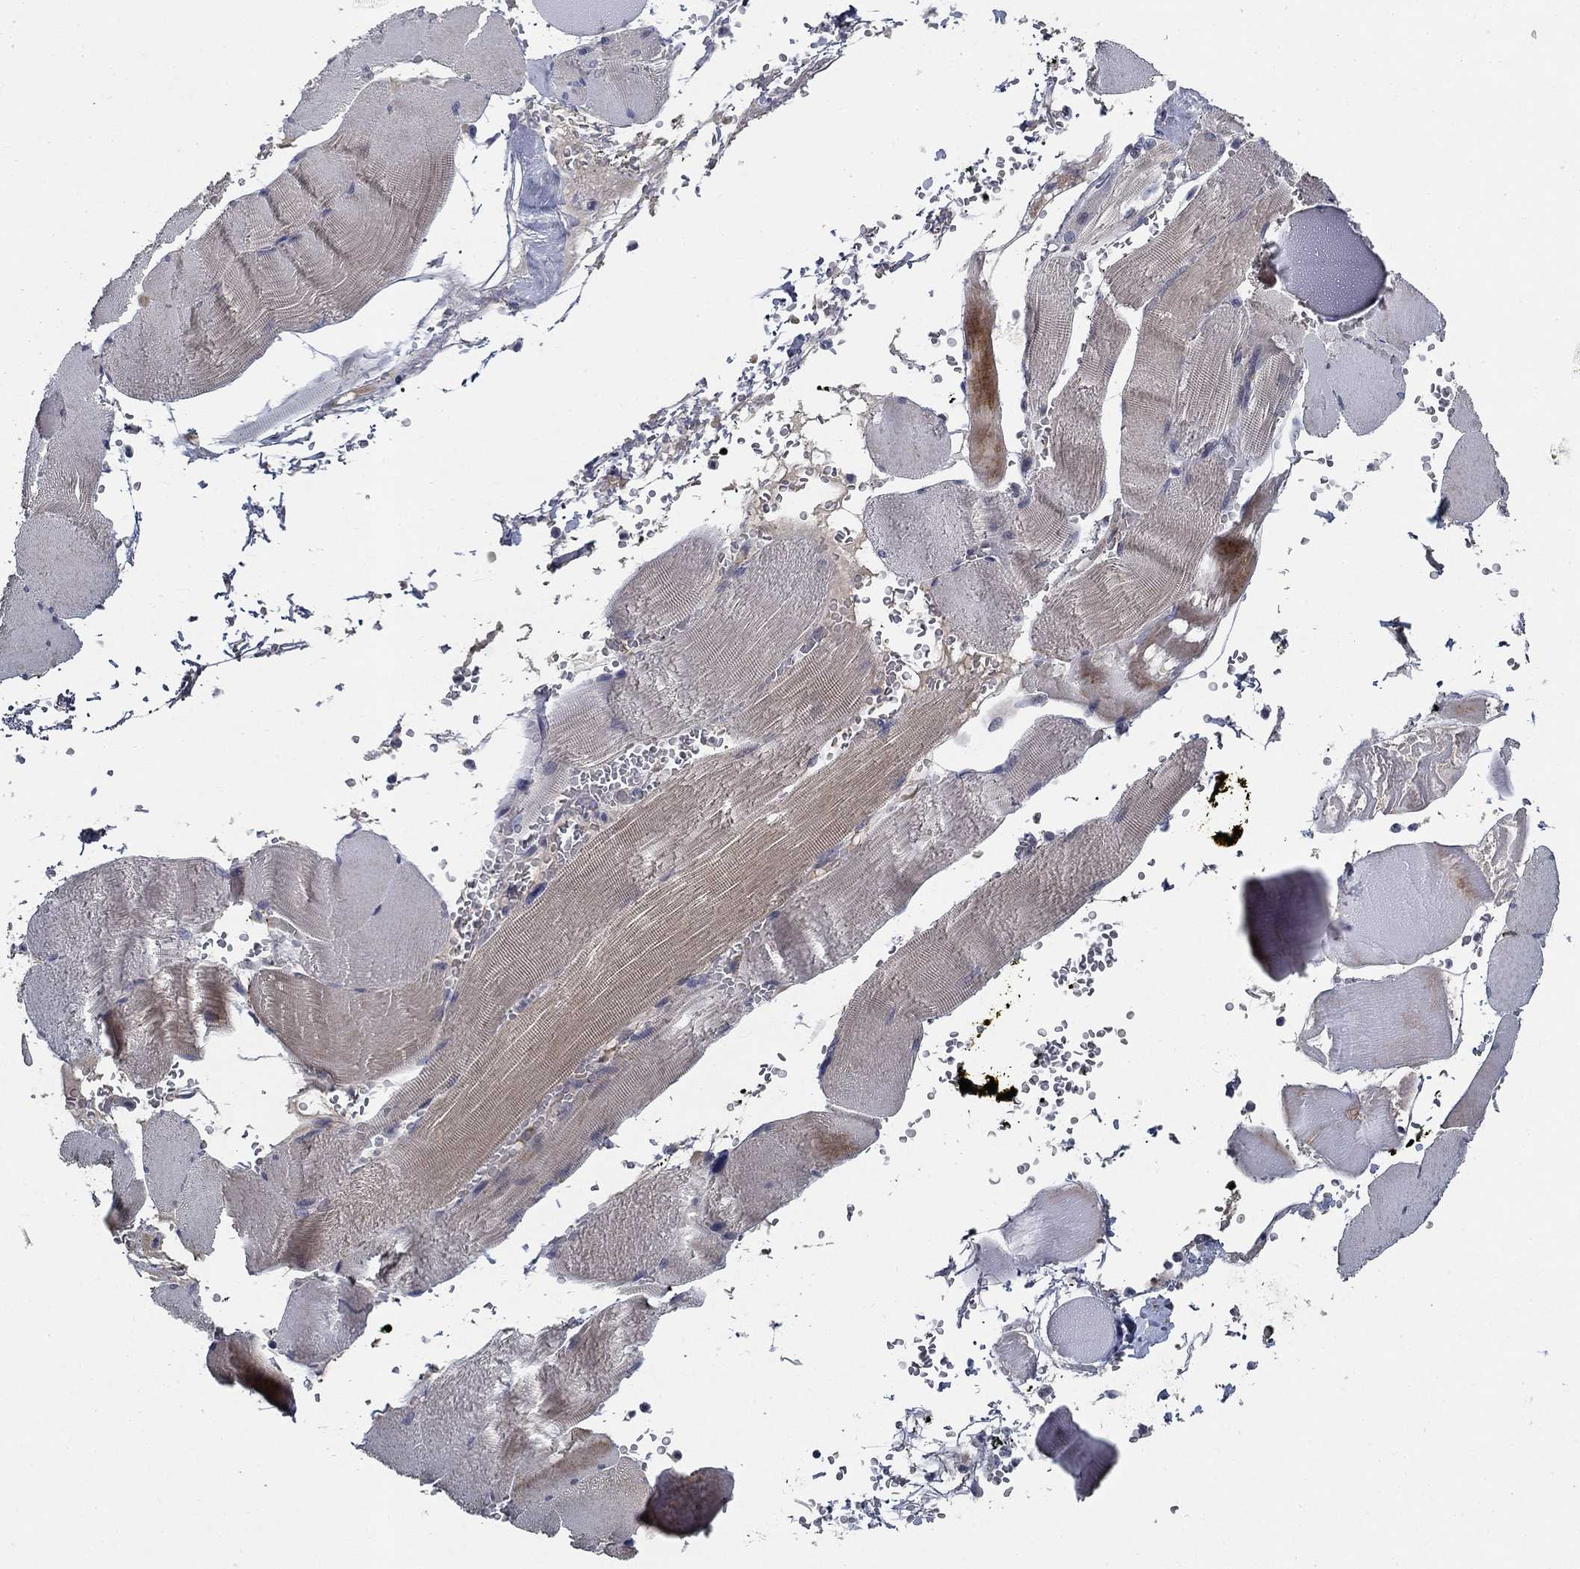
{"staining": {"intensity": "moderate", "quantity": "<25%", "location": "cytoplasmic/membranous"}, "tissue": "skeletal muscle", "cell_type": "Myocytes", "image_type": "normal", "snomed": [{"axis": "morphology", "description": "Normal tissue, NOS"}, {"axis": "topography", "description": "Skeletal muscle"}], "caption": "This photomicrograph demonstrates IHC staining of normal human skeletal muscle, with low moderate cytoplasmic/membranous expression in about <25% of myocytes.", "gene": "CD274", "patient": {"sex": "male", "age": 56}}